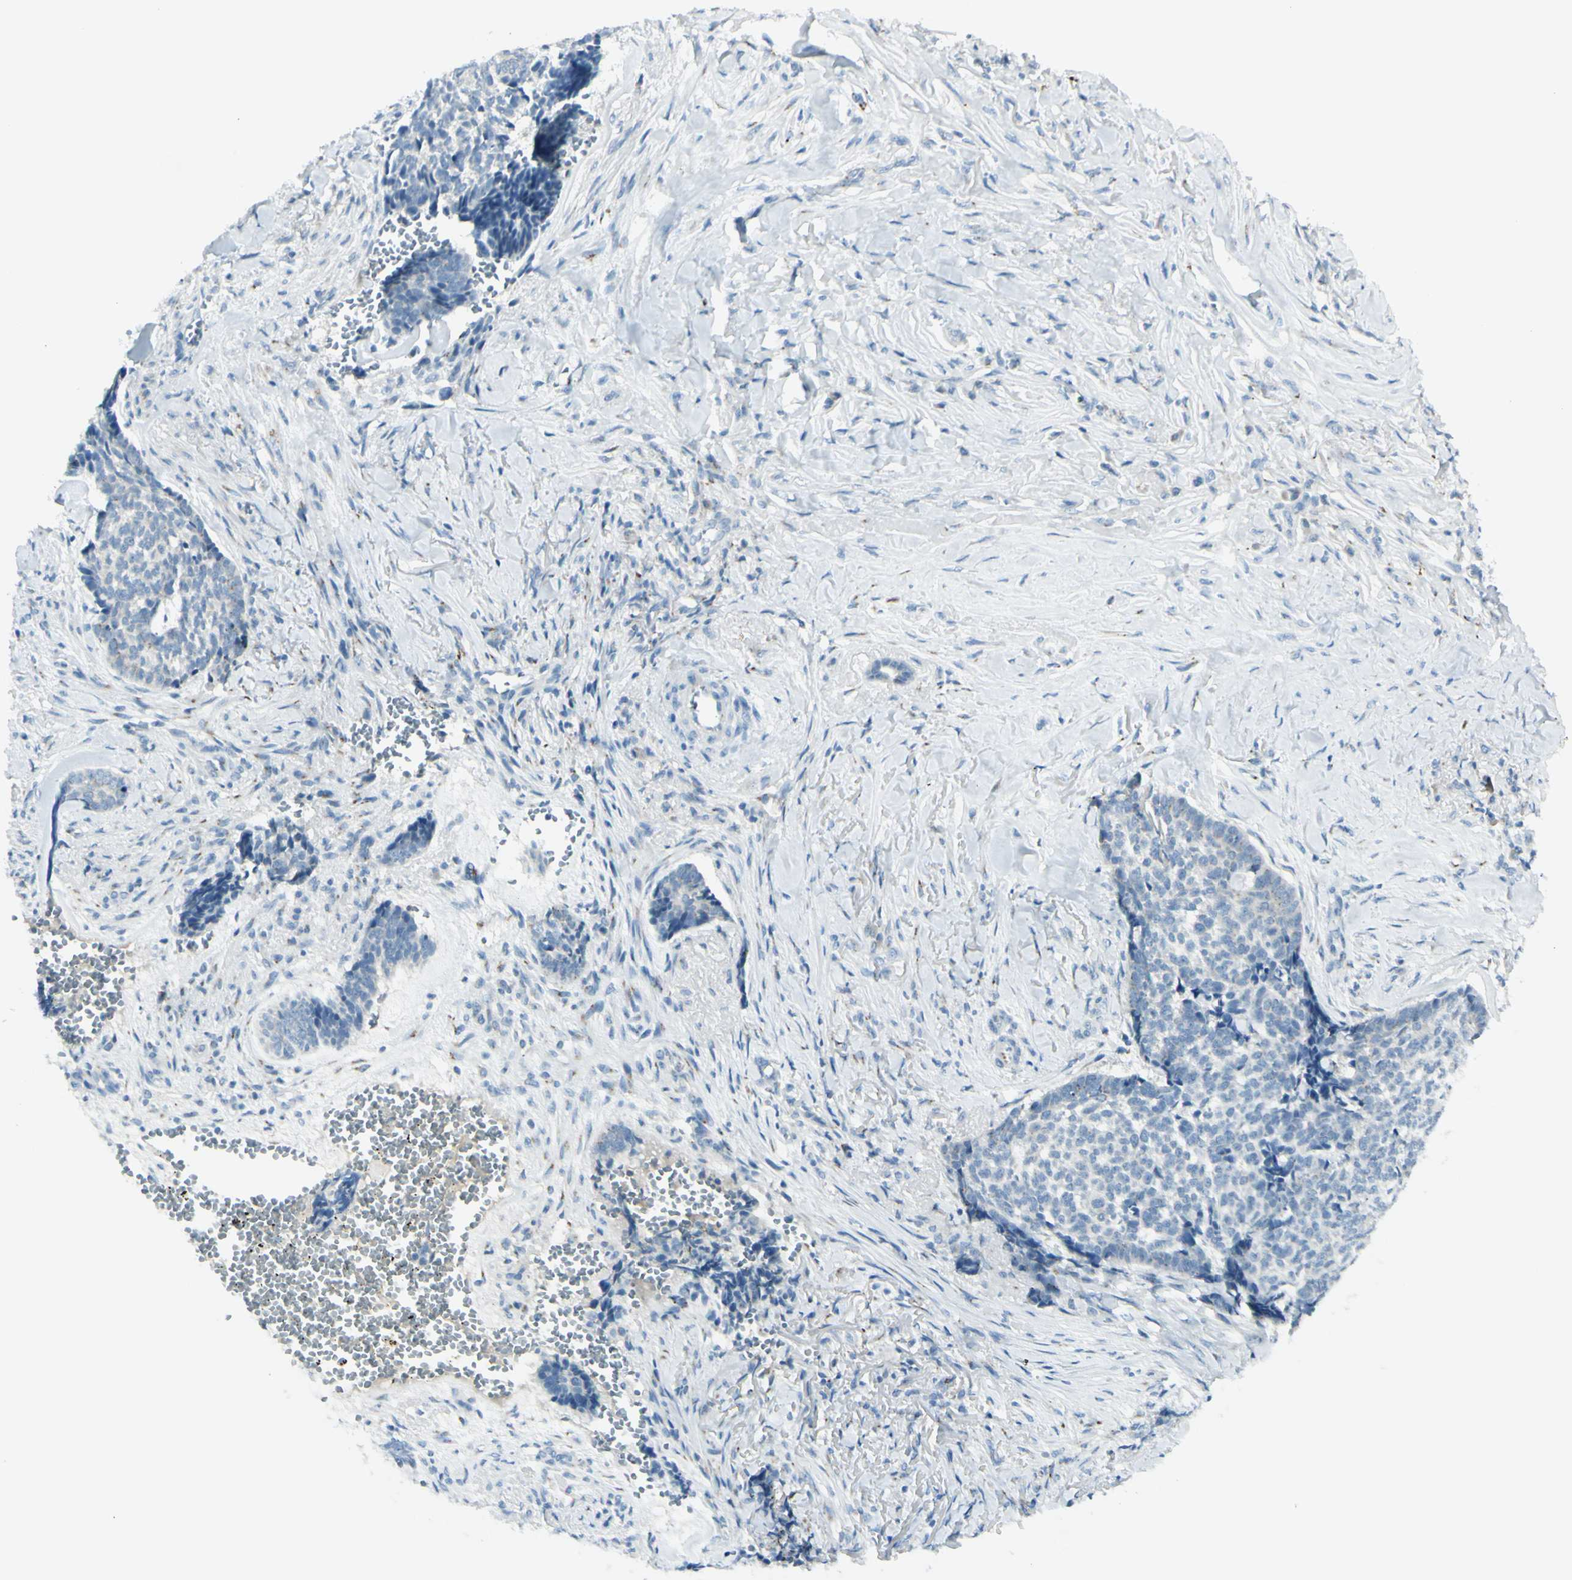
{"staining": {"intensity": "negative", "quantity": "none", "location": "none"}, "tissue": "skin cancer", "cell_type": "Tumor cells", "image_type": "cancer", "snomed": [{"axis": "morphology", "description": "Basal cell carcinoma"}, {"axis": "topography", "description": "Skin"}], "caption": "DAB immunohistochemical staining of skin cancer (basal cell carcinoma) demonstrates no significant staining in tumor cells.", "gene": "B4GALT1", "patient": {"sex": "male", "age": 84}}